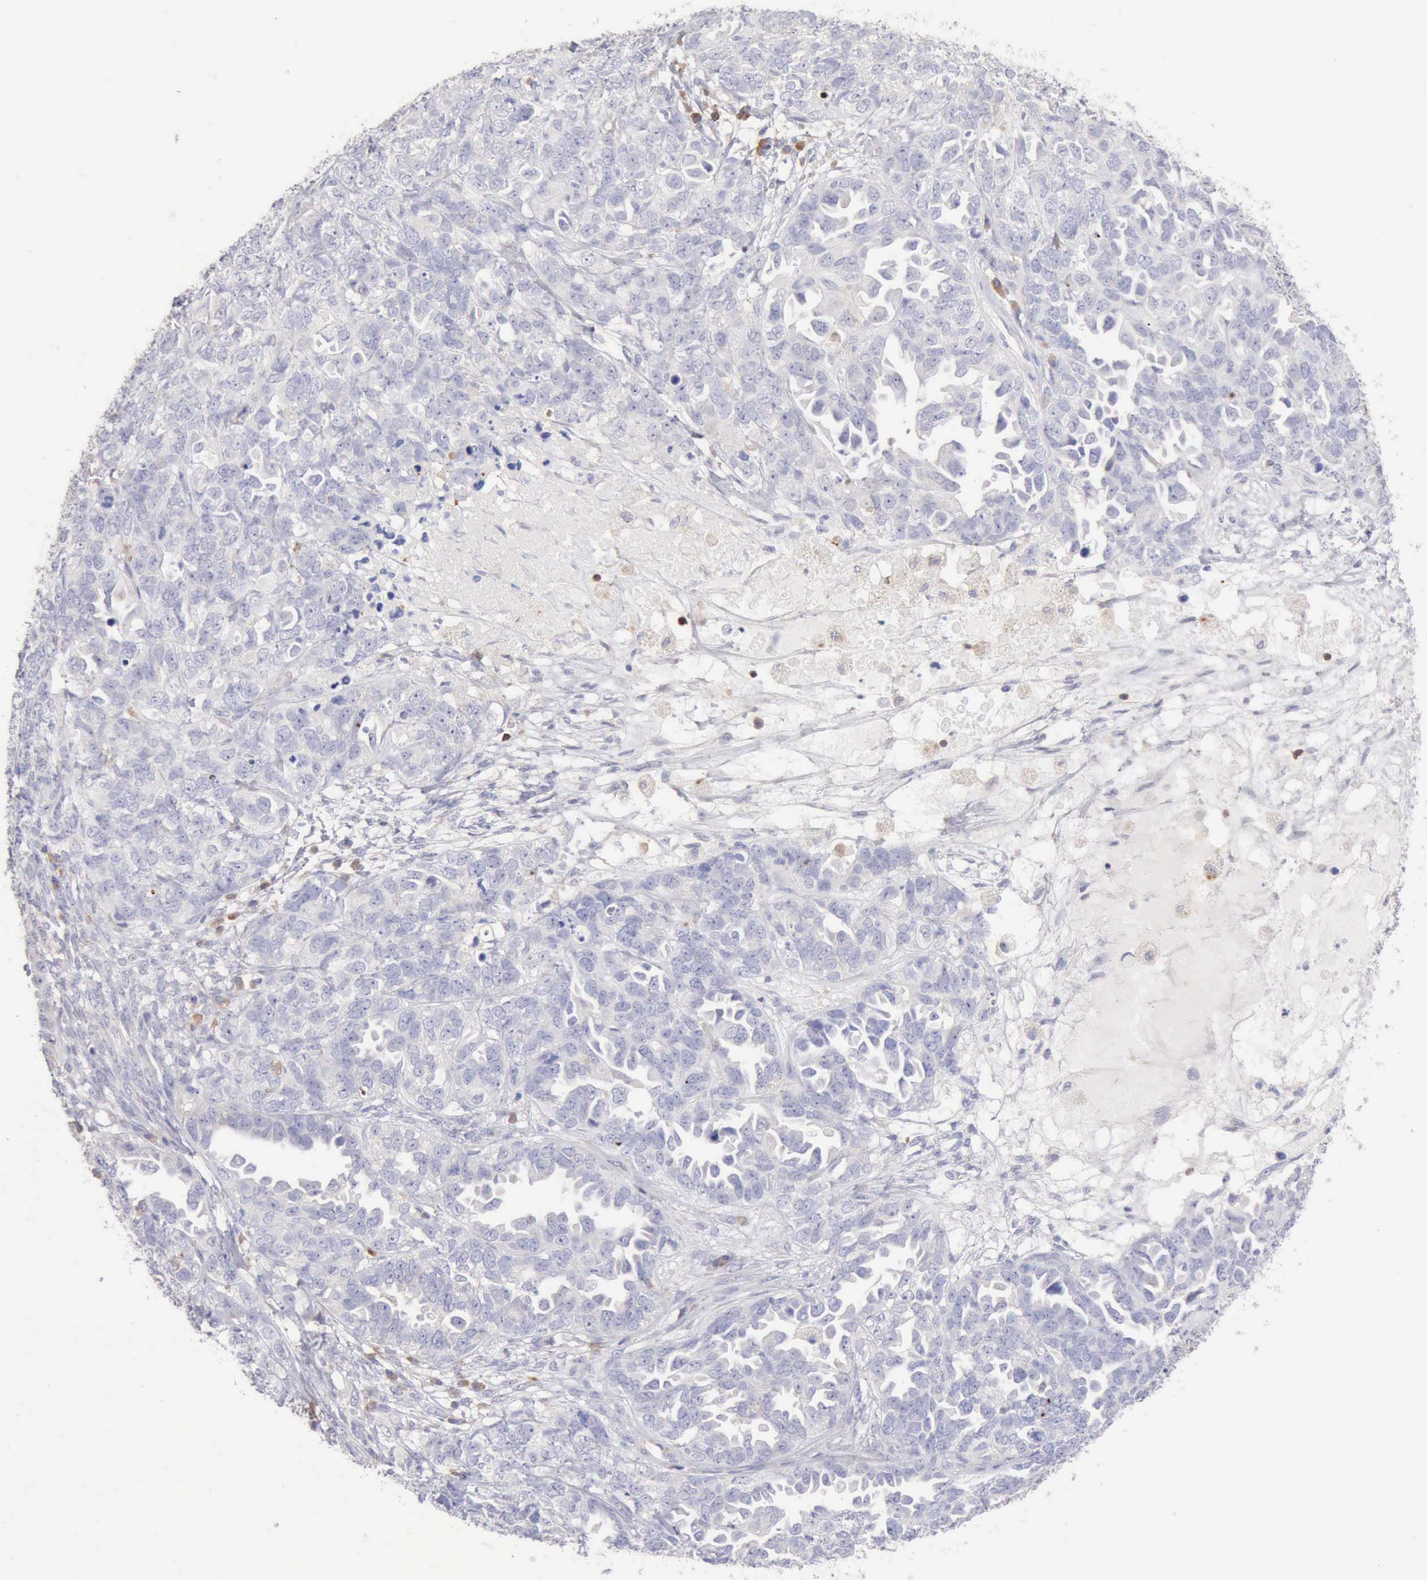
{"staining": {"intensity": "weak", "quantity": "<25%", "location": "cytoplasmic/membranous"}, "tissue": "ovarian cancer", "cell_type": "Tumor cells", "image_type": "cancer", "snomed": [{"axis": "morphology", "description": "Cystadenocarcinoma, serous, NOS"}, {"axis": "topography", "description": "Ovary"}], "caption": "Protein analysis of ovarian cancer (serous cystadenocarcinoma) displays no significant staining in tumor cells.", "gene": "SASH3", "patient": {"sex": "female", "age": 82}}